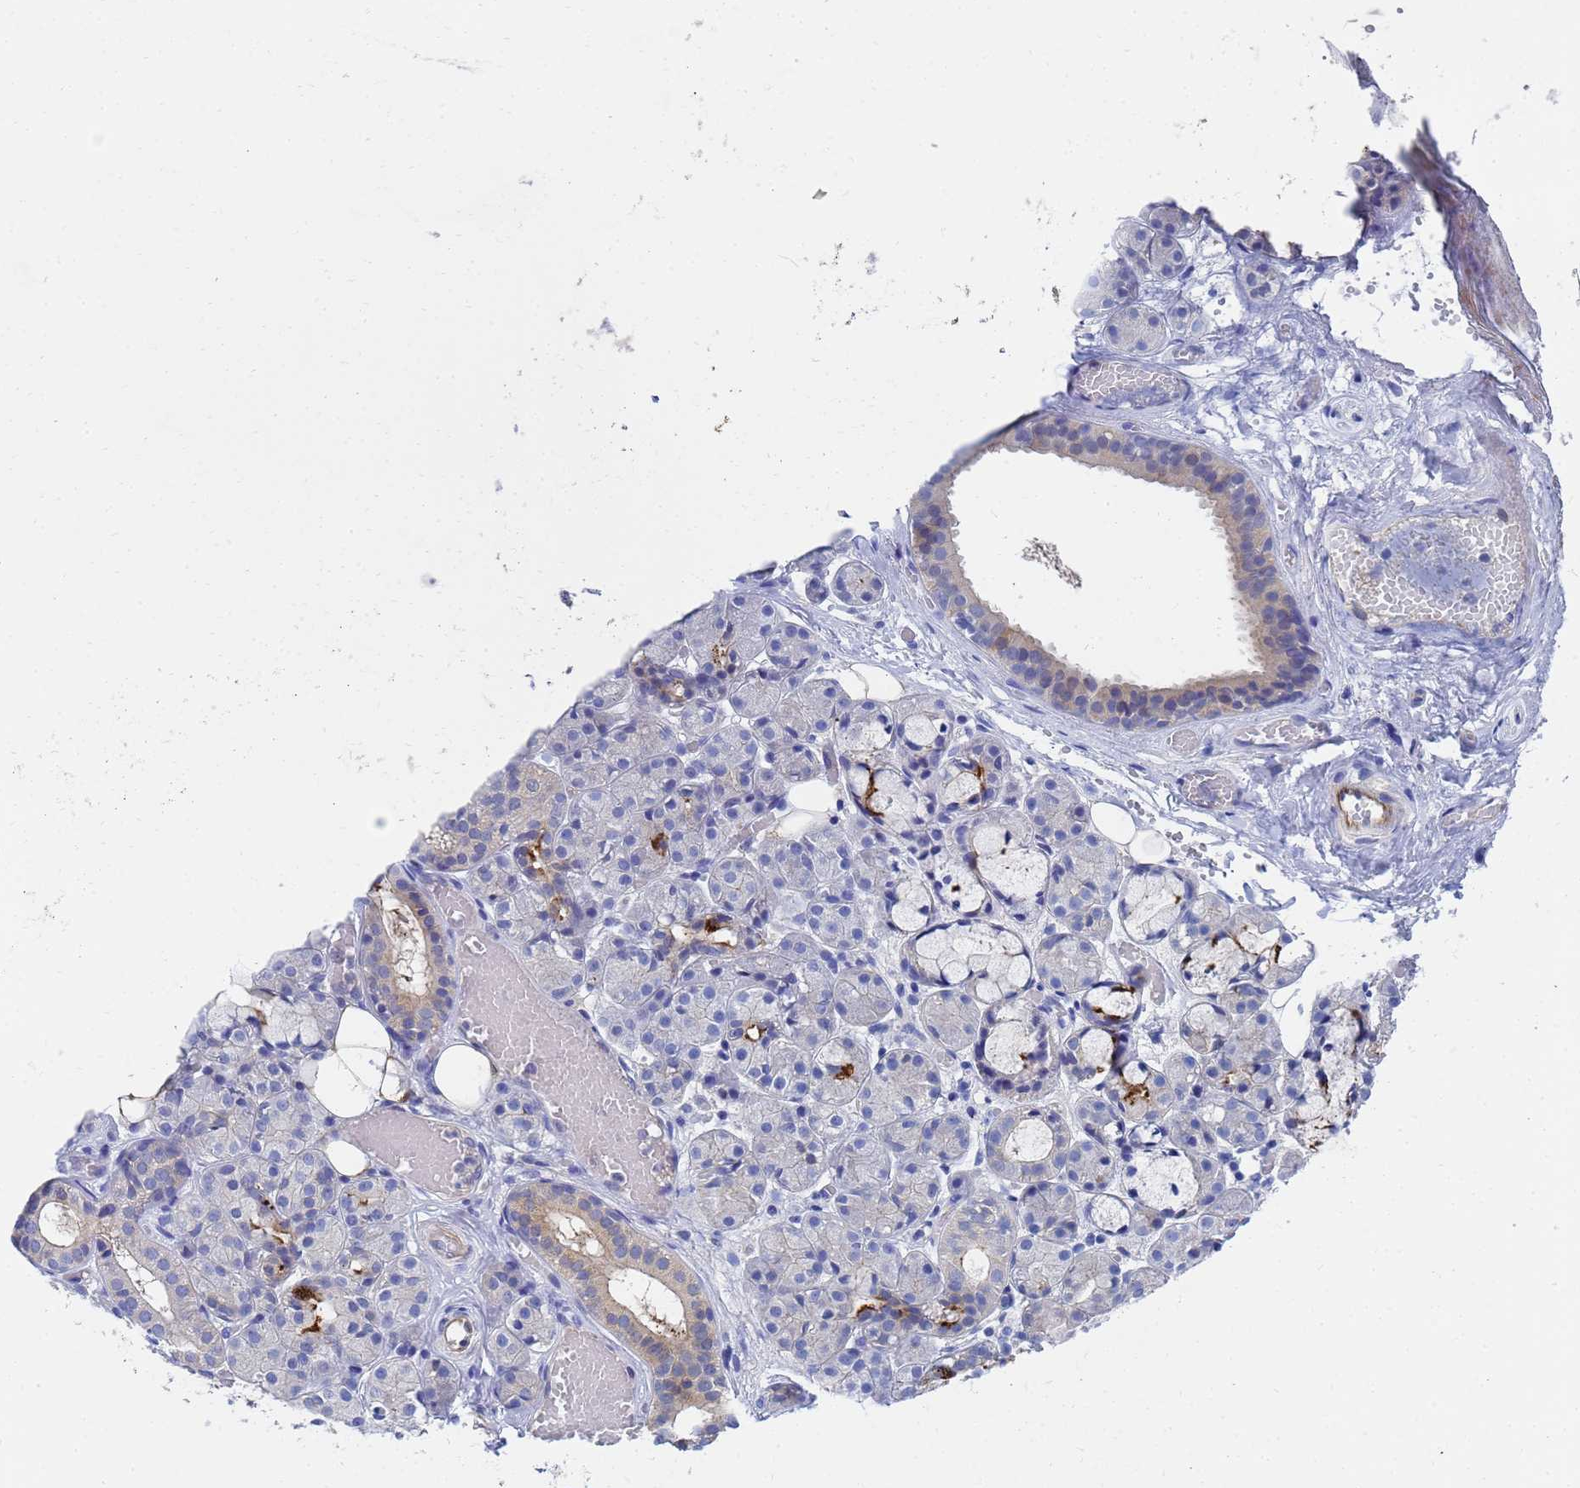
{"staining": {"intensity": "strong", "quantity": "<25%", "location": "cytoplasmic/membranous"}, "tissue": "salivary gland", "cell_type": "Glandular cells", "image_type": "normal", "snomed": [{"axis": "morphology", "description": "Normal tissue, NOS"}, {"axis": "topography", "description": "Salivary gland"}], "caption": "Protein staining by immunohistochemistry (IHC) demonstrates strong cytoplasmic/membranous positivity in about <25% of glandular cells in benign salivary gland. (Stains: DAB in brown, nuclei in blue, Microscopy: brightfield microscopy at high magnification).", "gene": "GCHFR", "patient": {"sex": "male", "age": 63}}